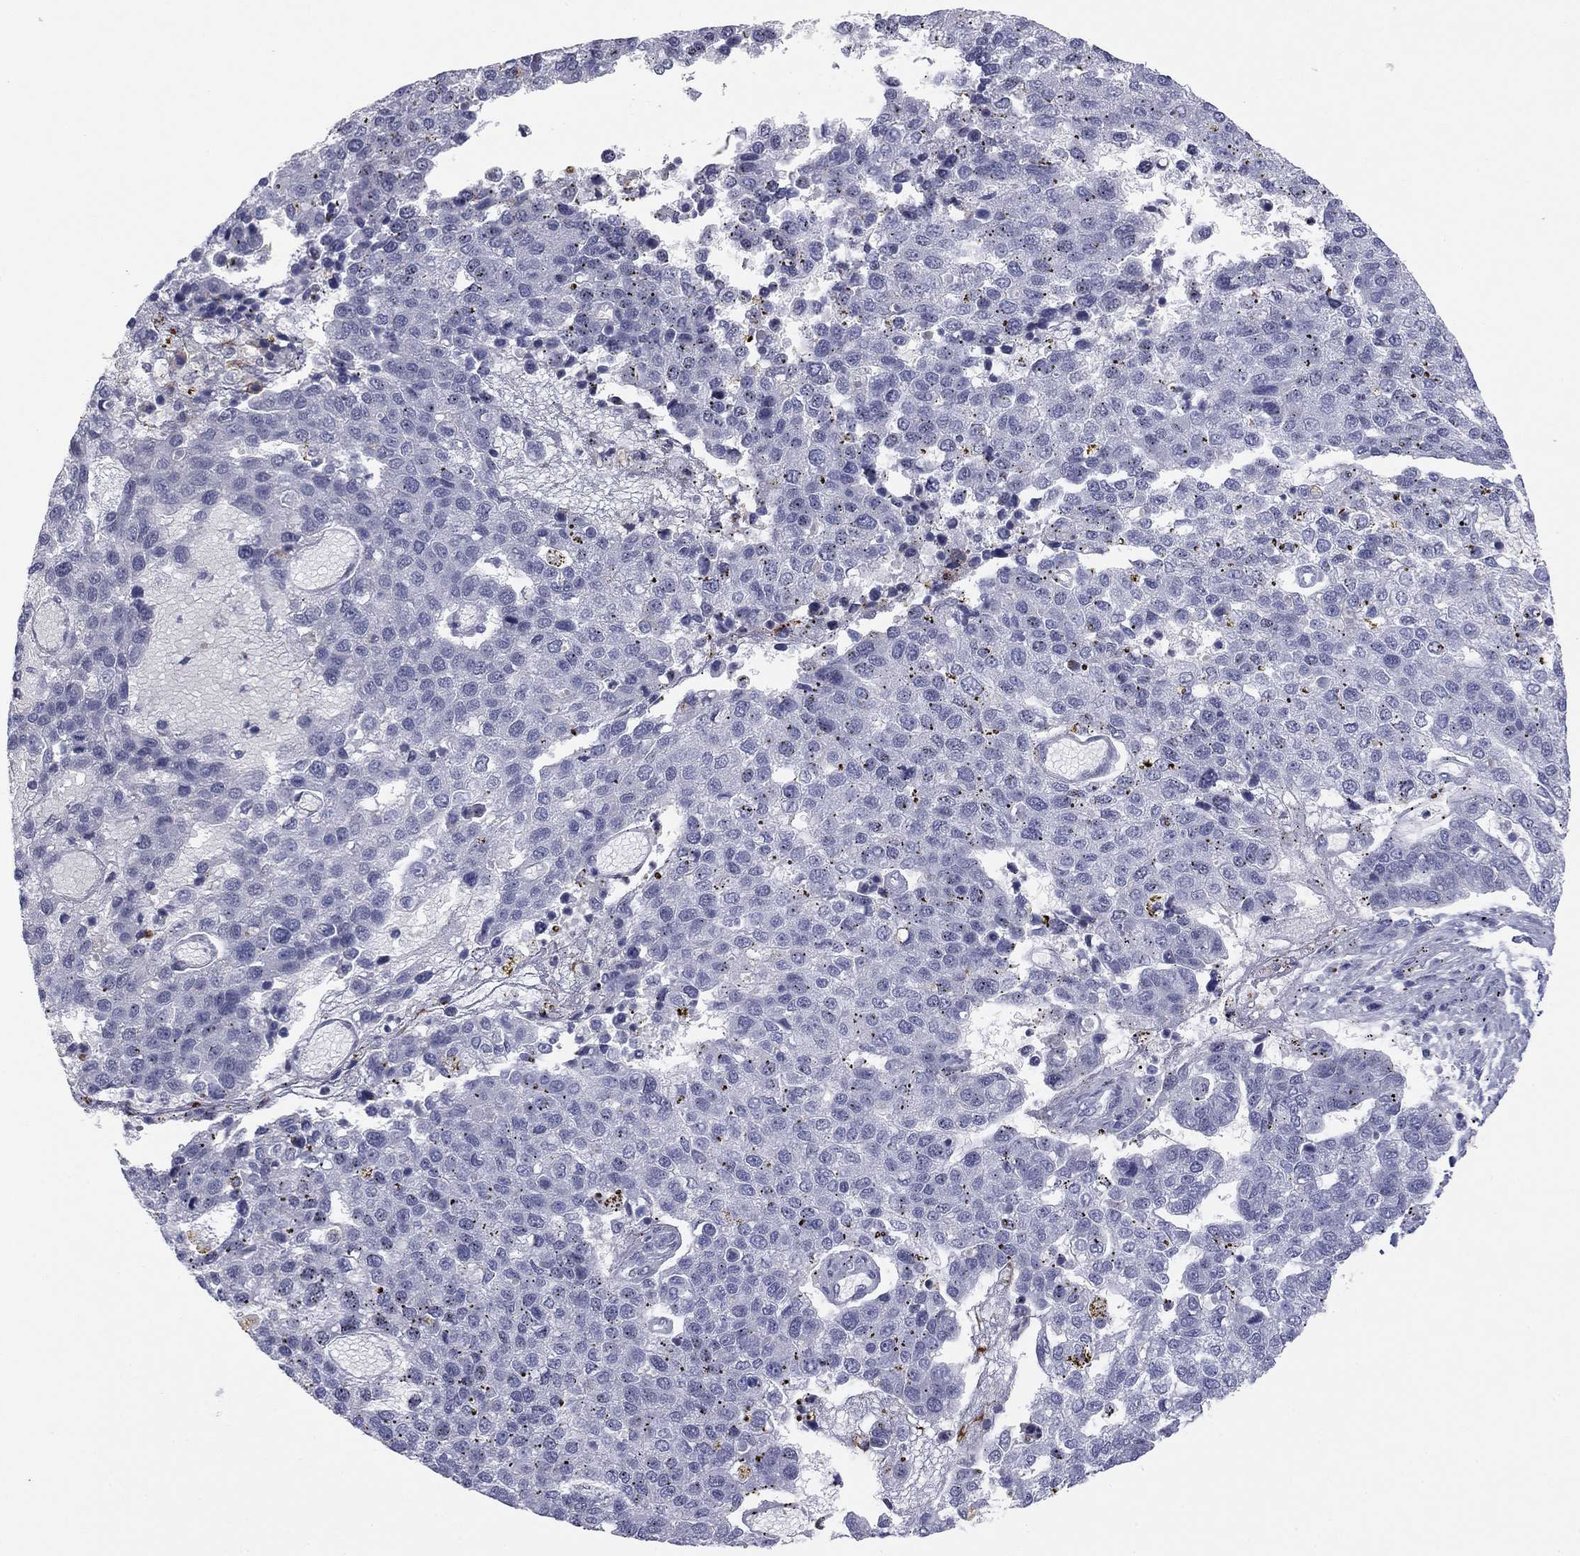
{"staining": {"intensity": "negative", "quantity": "none", "location": "none"}, "tissue": "pancreatic cancer", "cell_type": "Tumor cells", "image_type": "cancer", "snomed": [{"axis": "morphology", "description": "Adenocarcinoma, NOS"}, {"axis": "topography", "description": "Pancreas"}], "caption": "Pancreatic cancer was stained to show a protein in brown. There is no significant staining in tumor cells. Nuclei are stained in blue.", "gene": "TFAP2B", "patient": {"sex": "female", "age": 61}}